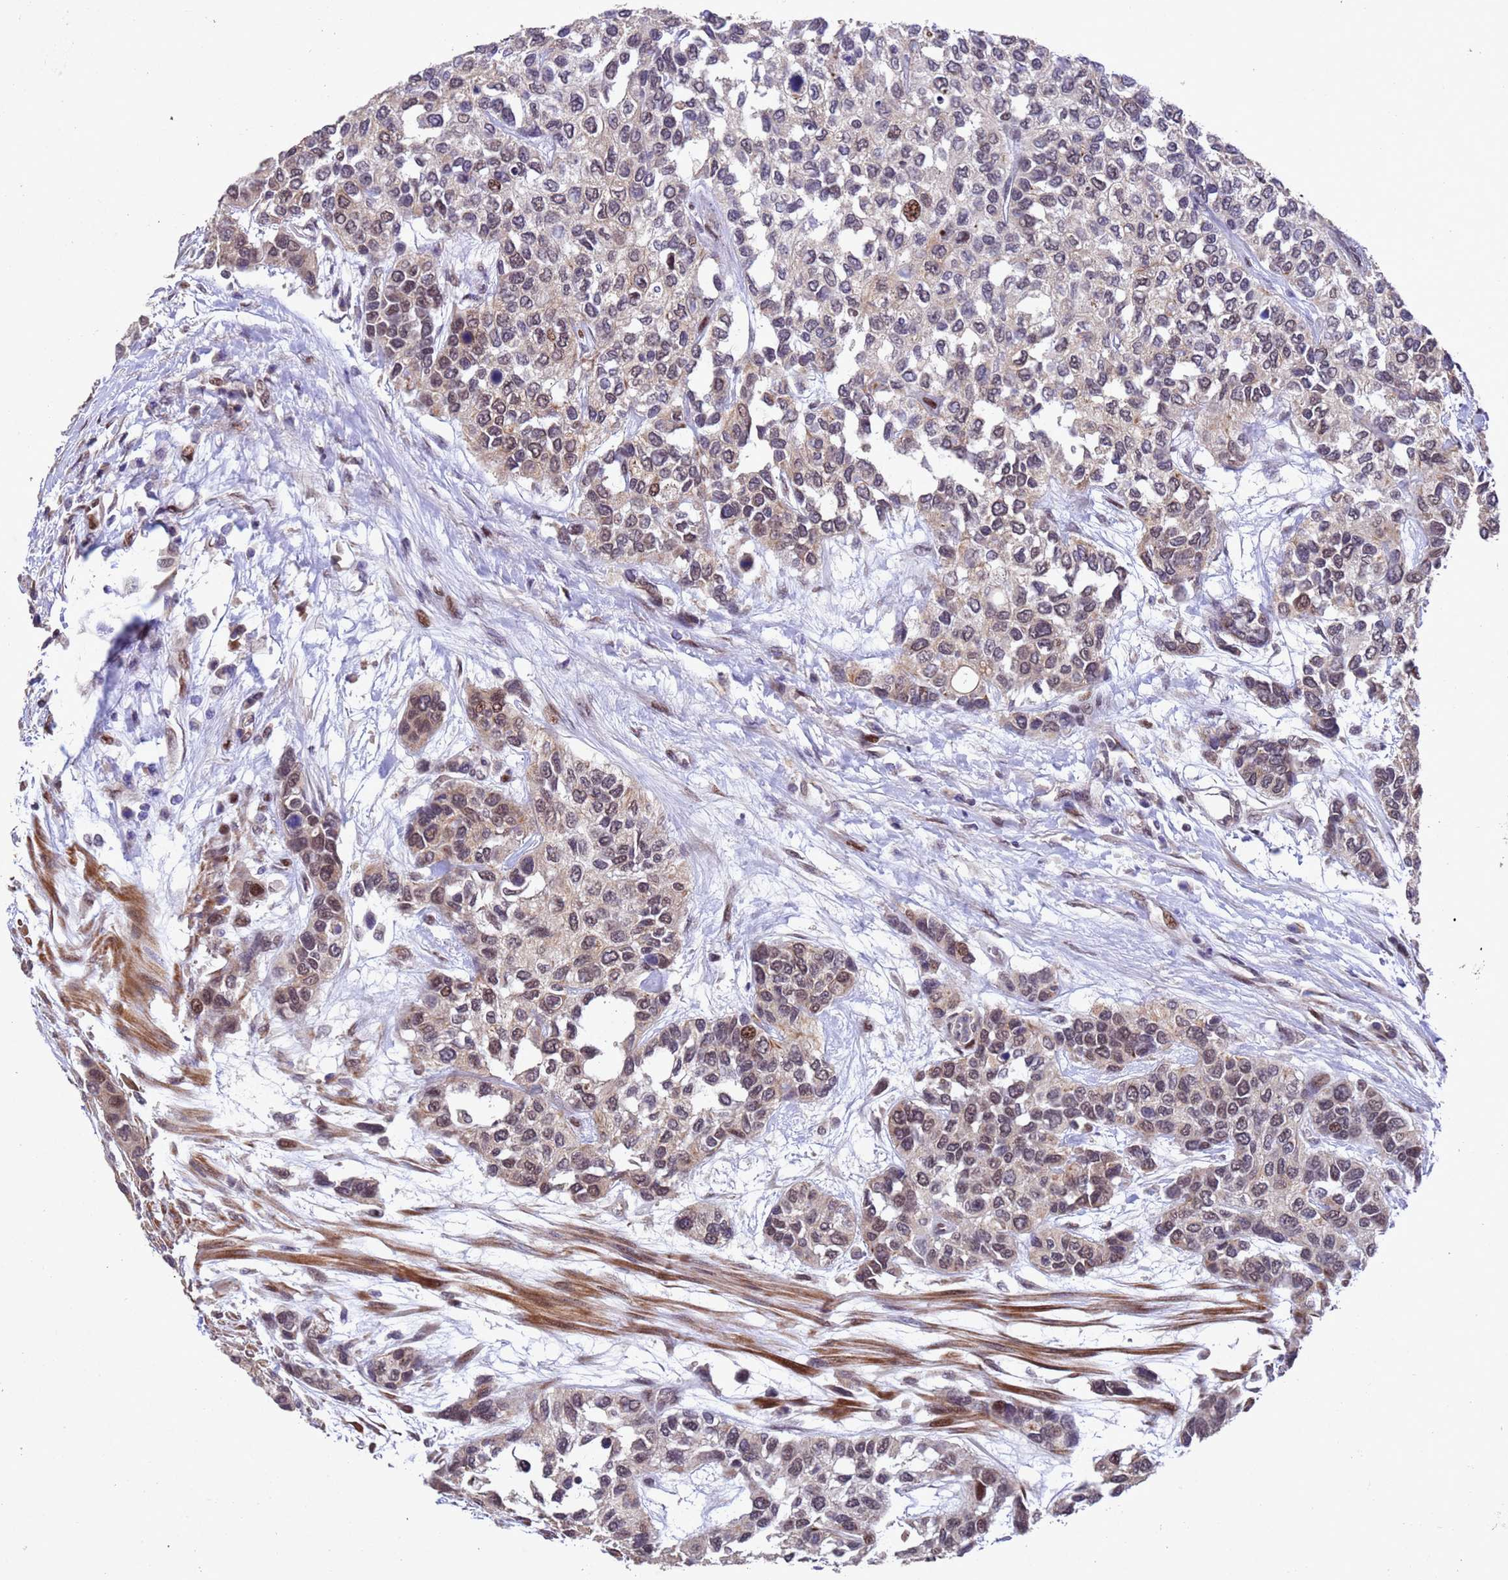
{"staining": {"intensity": "moderate", "quantity": "25%-75%", "location": "nuclear"}, "tissue": "urothelial cancer", "cell_type": "Tumor cells", "image_type": "cancer", "snomed": [{"axis": "morphology", "description": "Normal tissue, NOS"}, {"axis": "morphology", "description": "Urothelial carcinoma, High grade"}, {"axis": "topography", "description": "Vascular tissue"}, {"axis": "topography", "description": "Urinary bladder"}], "caption": "An immunohistochemistry image of neoplastic tissue is shown. Protein staining in brown highlights moderate nuclear positivity in high-grade urothelial carcinoma within tumor cells. Nuclei are stained in blue.", "gene": "TBK1", "patient": {"sex": "female", "age": 56}}